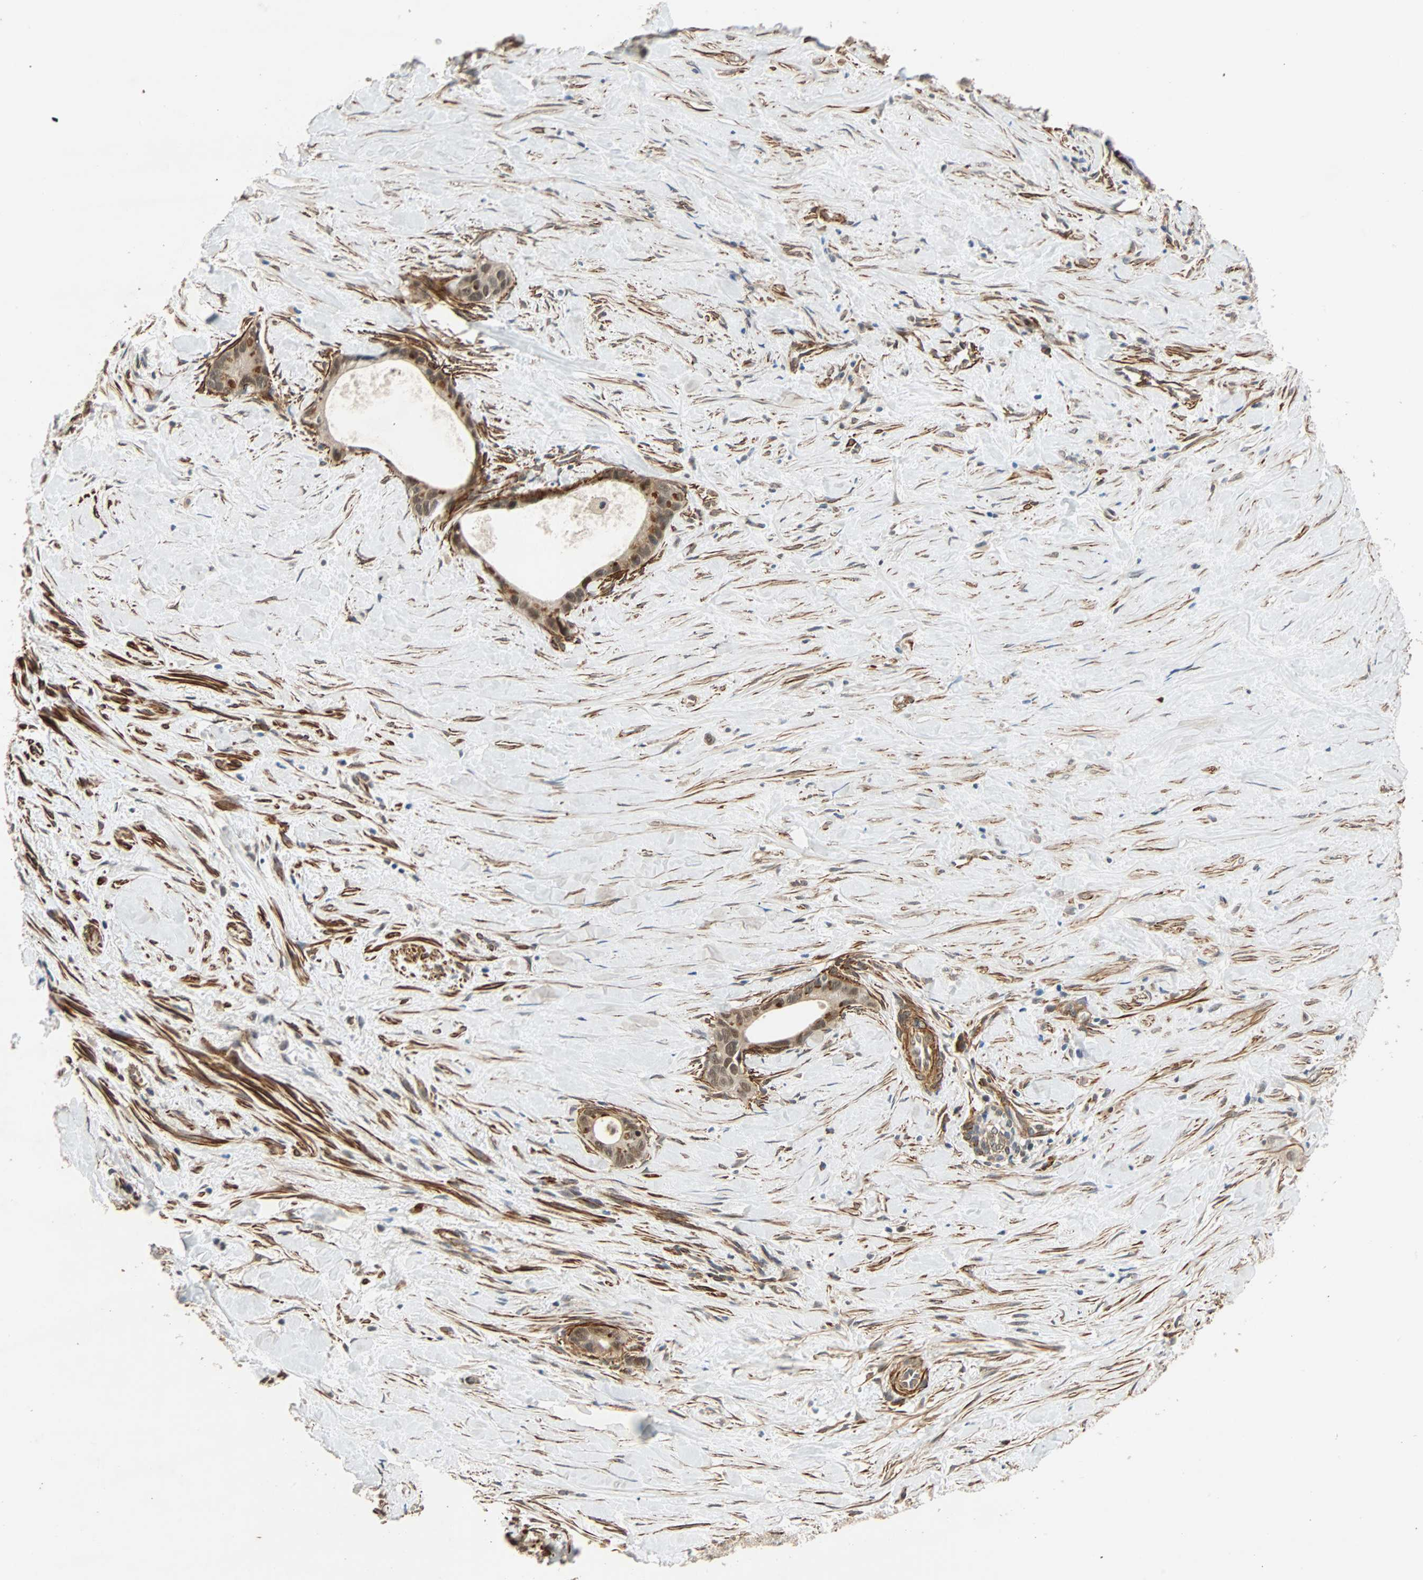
{"staining": {"intensity": "moderate", "quantity": "25%-75%", "location": "cytoplasmic/membranous,nuclear"}, "tissue": "liver cancer", "cell_type": "Tumor cells", "image_type": "cancer", "snomed": [{"axis": "morphology", "description": "Cholangiocarcinoma"}, {"axis": "topography", "description": "Liver"}], "caption": "Cholangiocarcinoma (liver) stained for a protein (brown) shows moderate cytoplasmic/membranous and nuclear positive positivity in about 25%-75% of tumor cells.", "gene": "QSER1", "patient": {"sex": "female", "age": 55}}